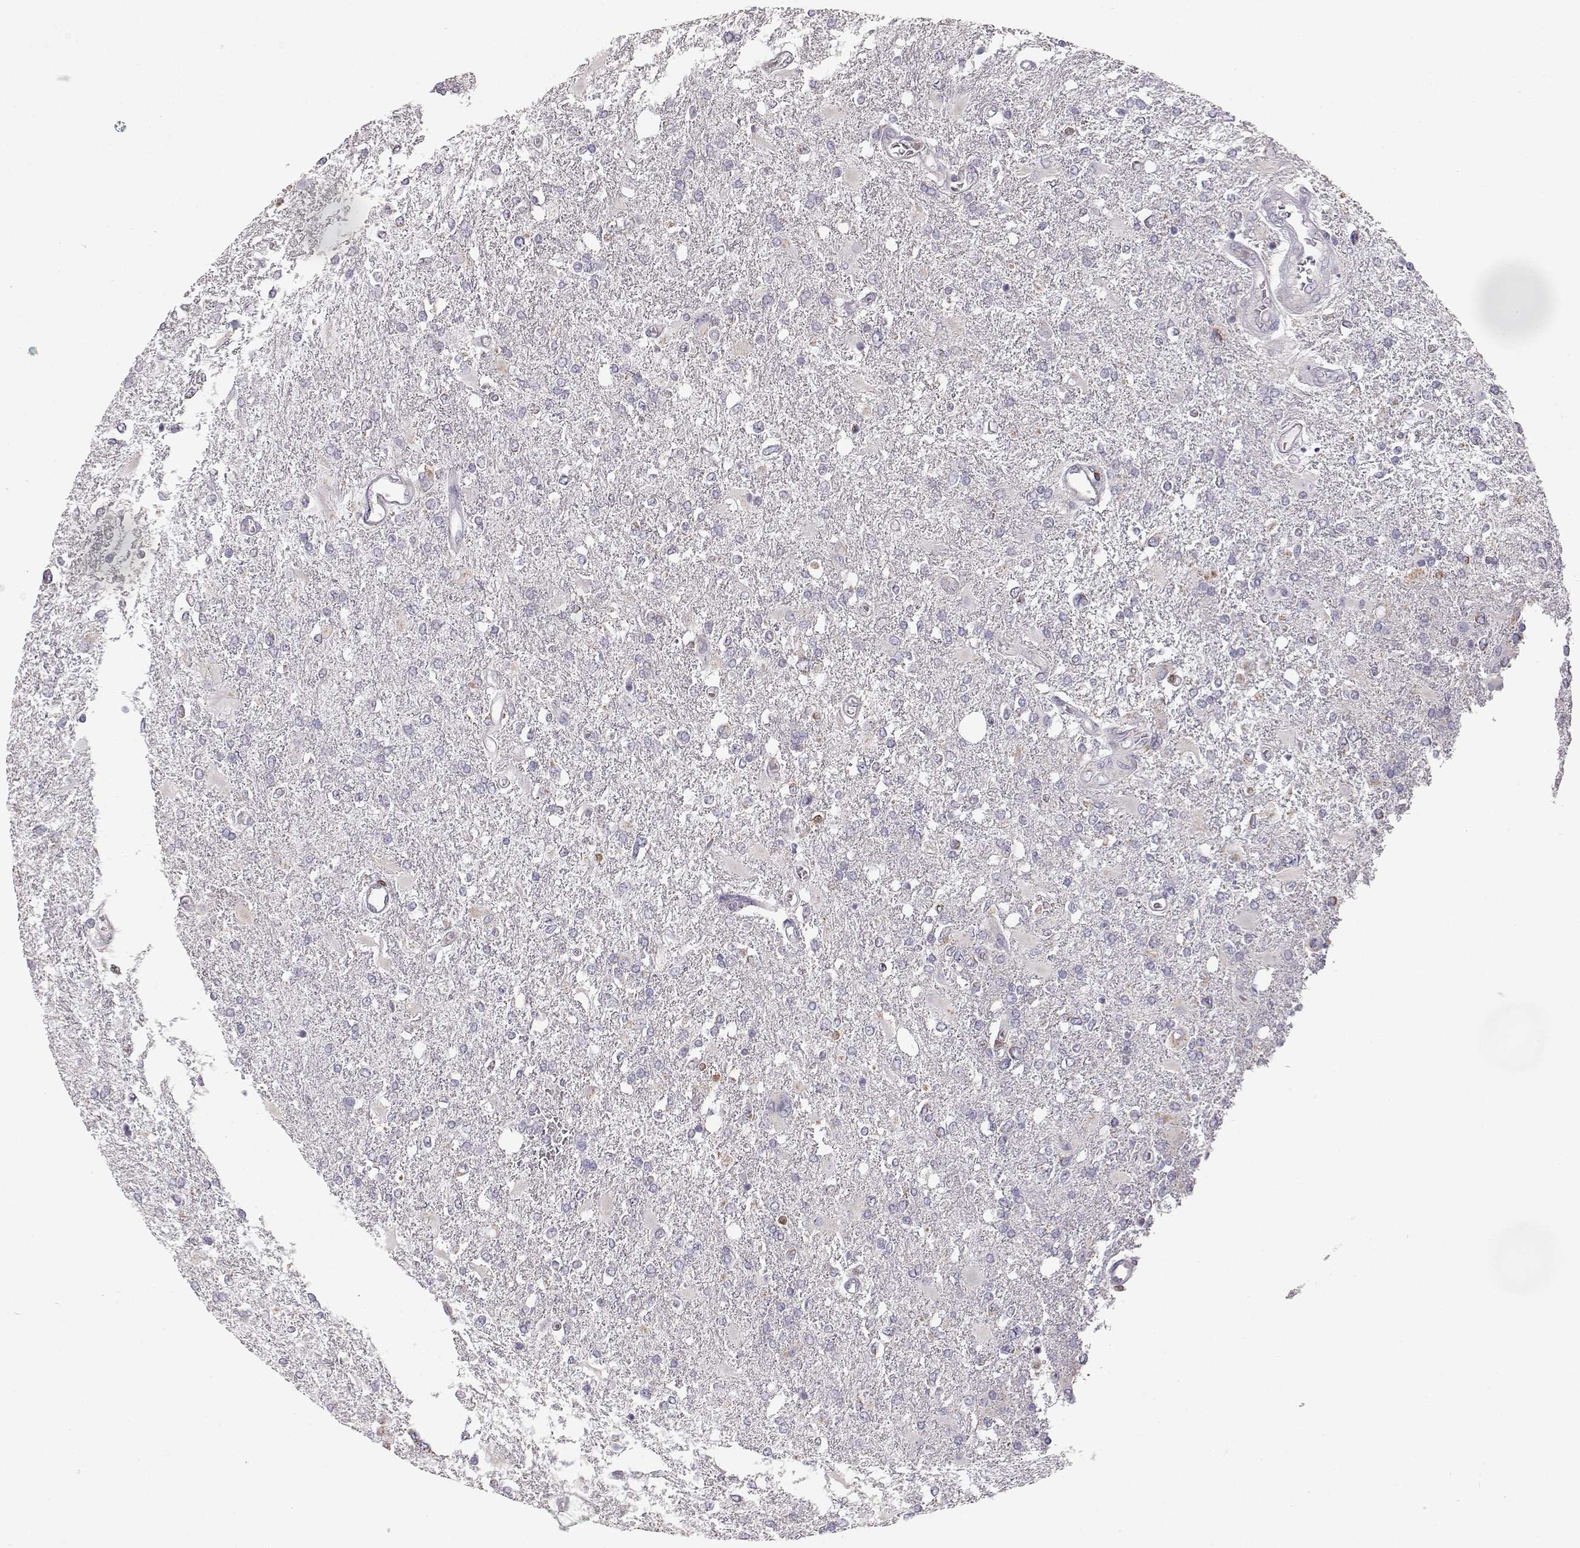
{"staining": {"intensity": "negative", "quantity": "none", "location": "none"}, "tissue": "glioma", "cell_type": "Tumor cells", "image_type": "cancer", "snomed": [{"axis": "morphology", "description": "Glioma, malignant, High grade"}, {"axis": "topography", "description": "Cerebral cortex"}], "caption": "Protein analysis of malignant high-grade glioma demonstrates no significant expression in tumor cells.", "gene": "GRAP2", "patient": {"sex": "male", "age": 79}}